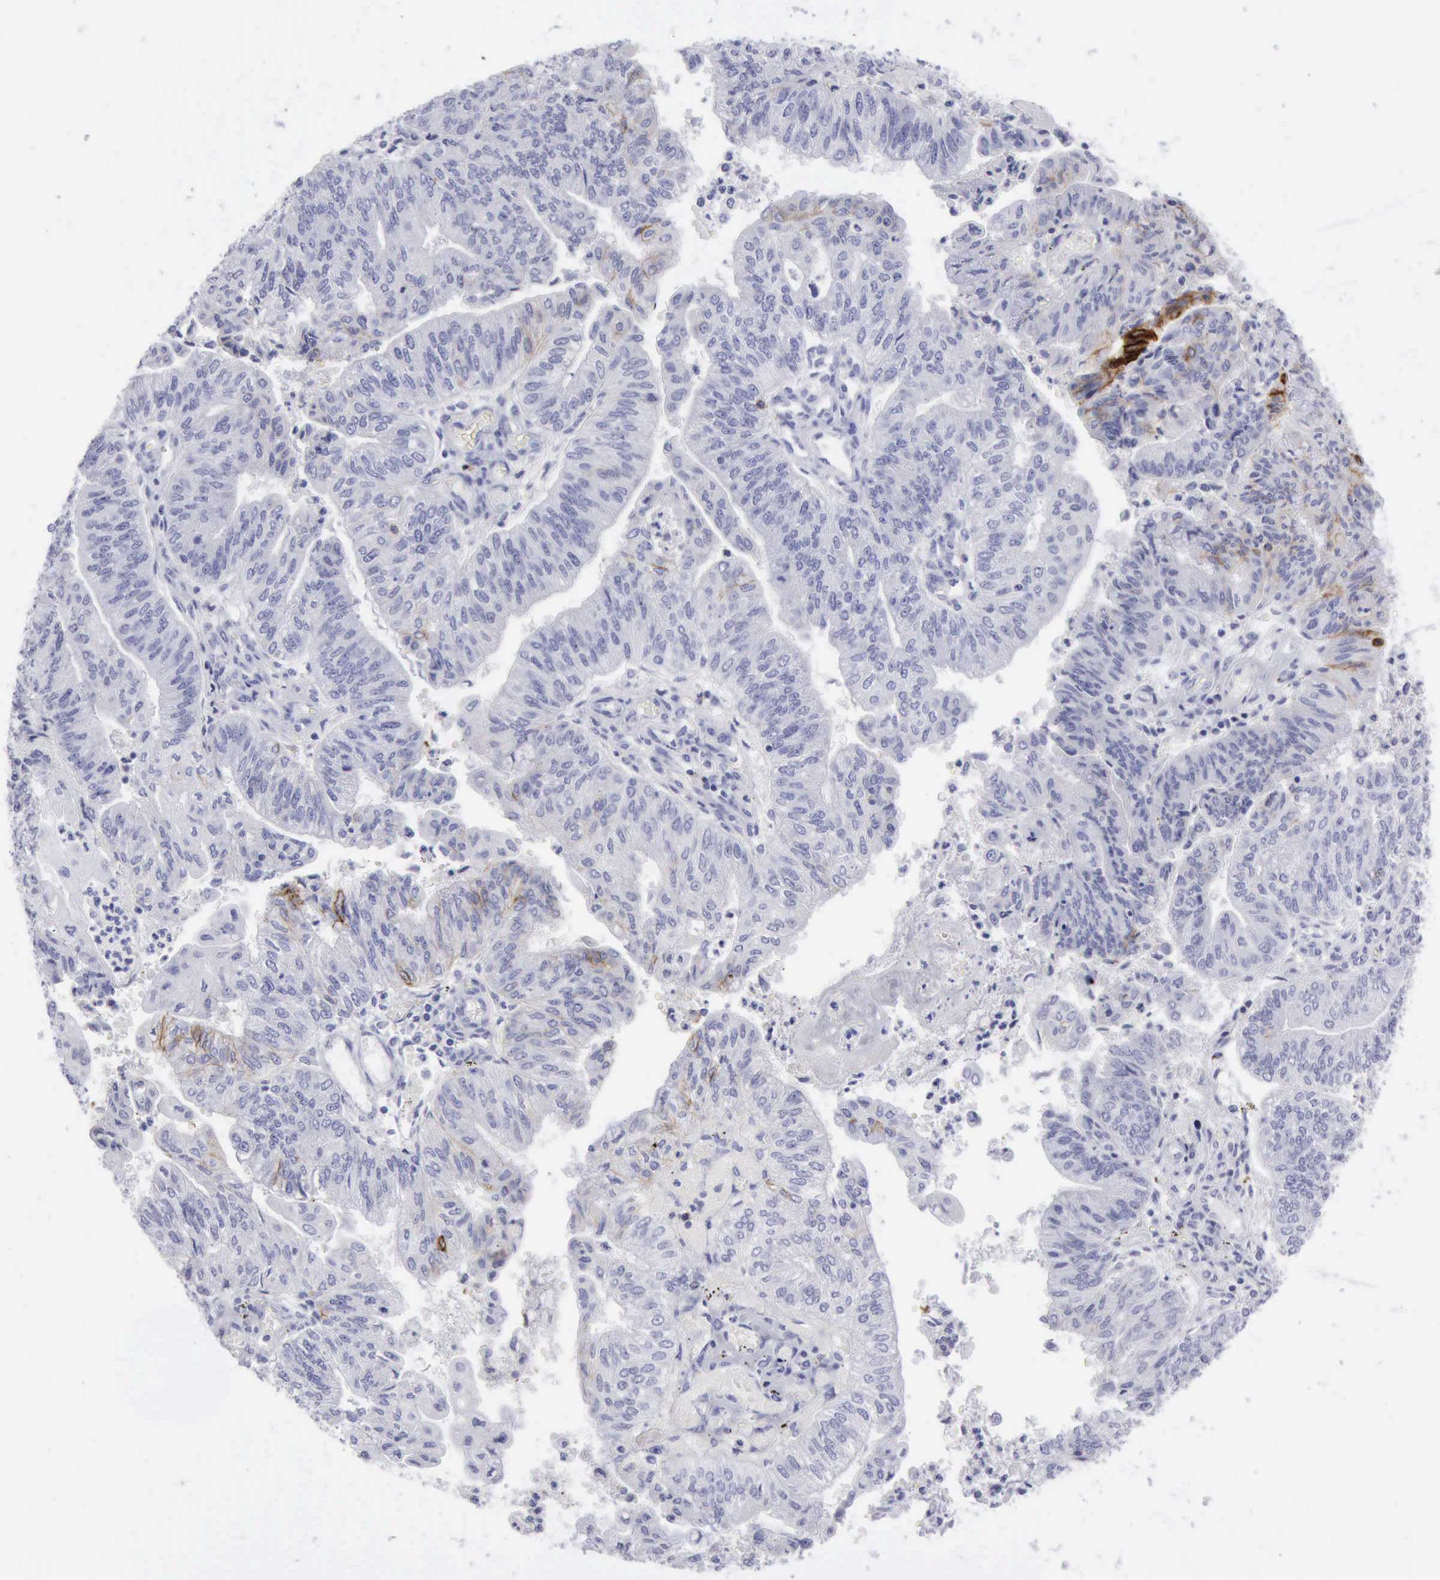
{"staining": {"intensity": "moderate", "quantity": "<25%", "location": "cytoplasmic/membranous"}, "tissue": "endometrial cancer", "cell_type": "Tumor cells", "image_type": "cancer", "snomed": [{"axis": "morphology", "description": "Adenocarcinoma, NOS"}, {"axis": "topography", "description": "Endometrium"}], "caption": "Moderate cytoplasmic/membranous positivity is seen in approximately <25% of tumor cells in endometrial cancer (adenocarcinoma).", "gene": "NCAM1", "patient": {"sex": "female", "age": 59}}